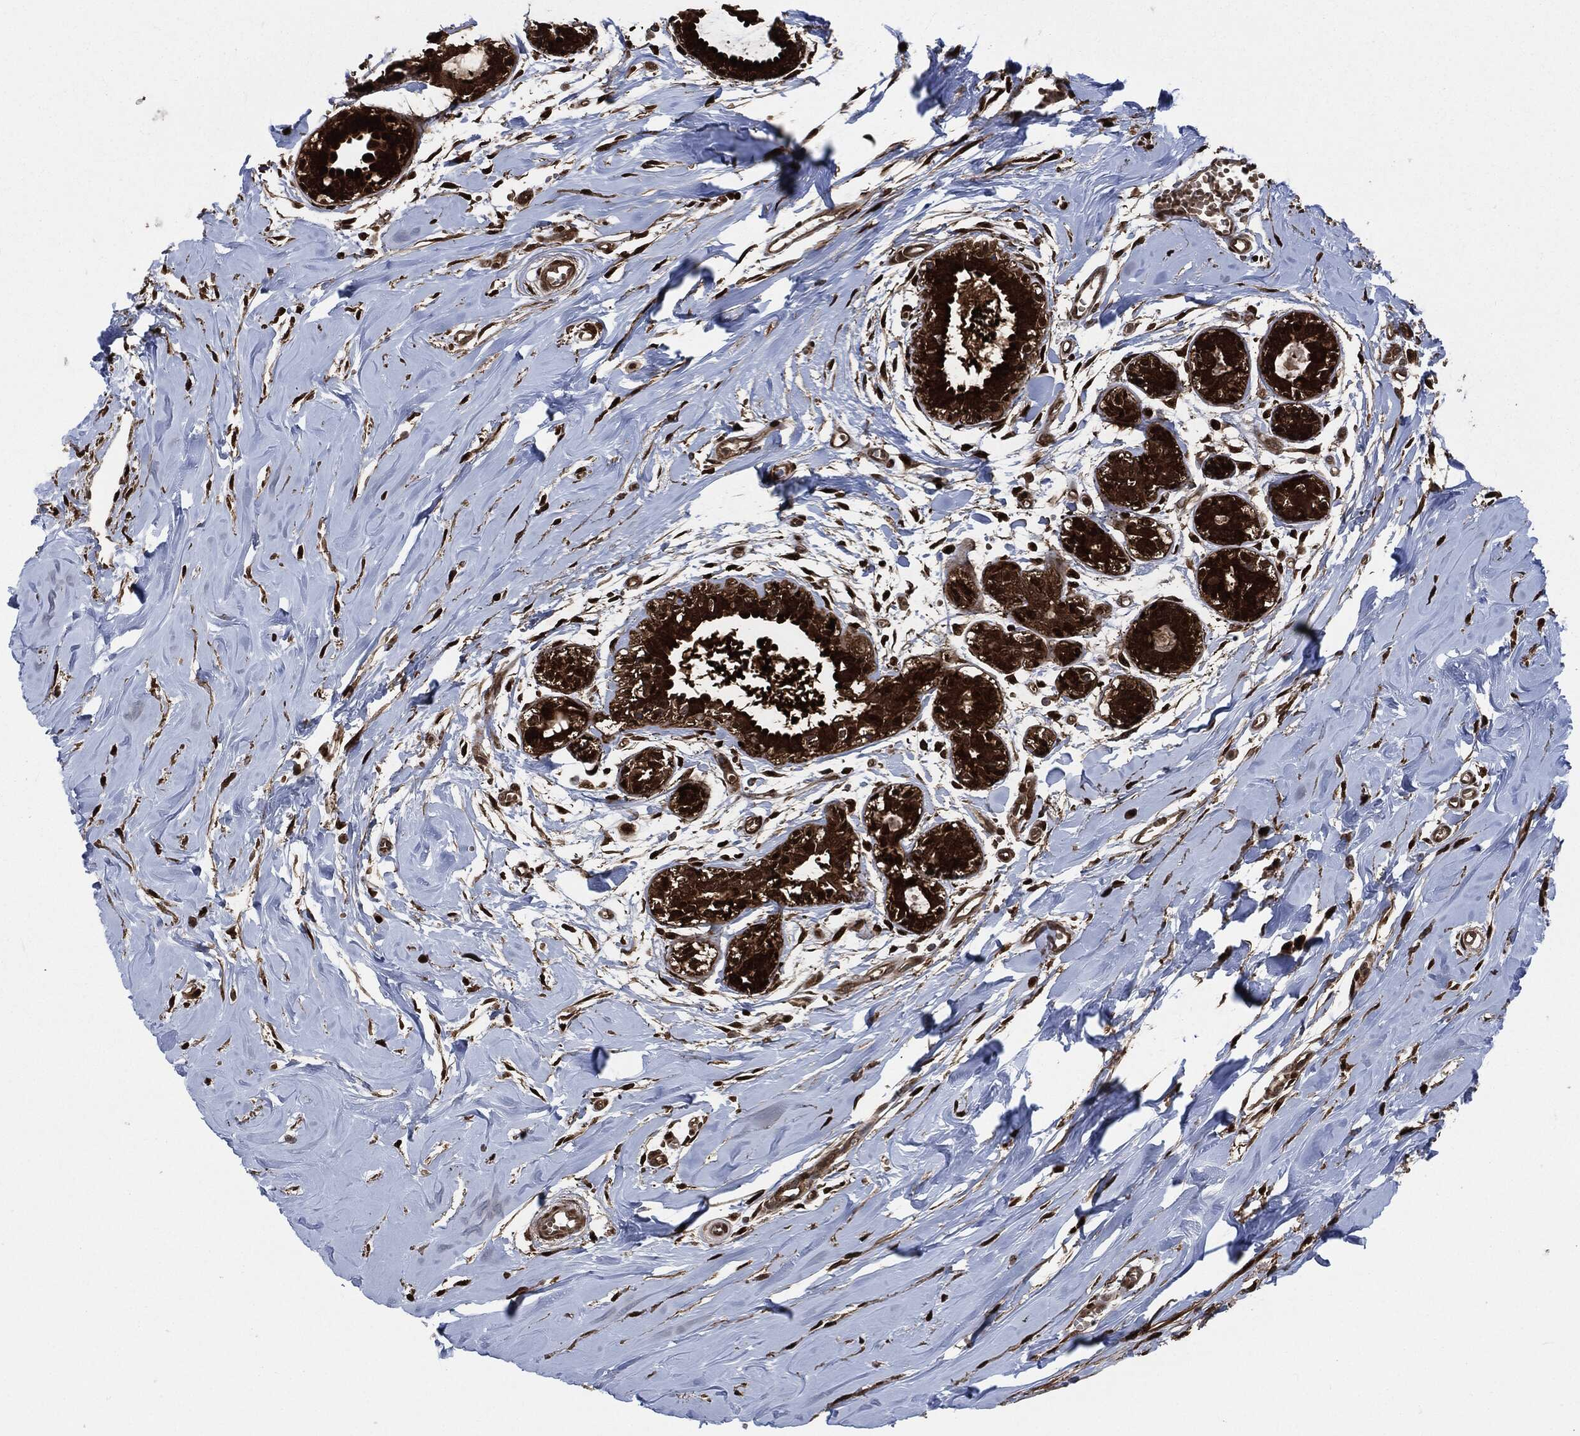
{"staining": {"intensity": "strong", "quantity": ">75%", "location": "cytoplasmic/membranous,nuclear"}, "tissue": "soft tissue", "cell_type": "Fibroblasts", "image_type": "normal", "snomed": [{"axis": "morphology", "description": "Normal tissue, NOS"}, {"axis": "topography", "description": "Breast"}], "caption": "DAB immunohistochemical staining of unremarkable human soft tissue displays strong cytoplasmic/membranous,nuclear protein expression in approximately >75% of fibroblasts.", "gene": "DCTN1", "patient": {"sex": "female", "age": 49}}